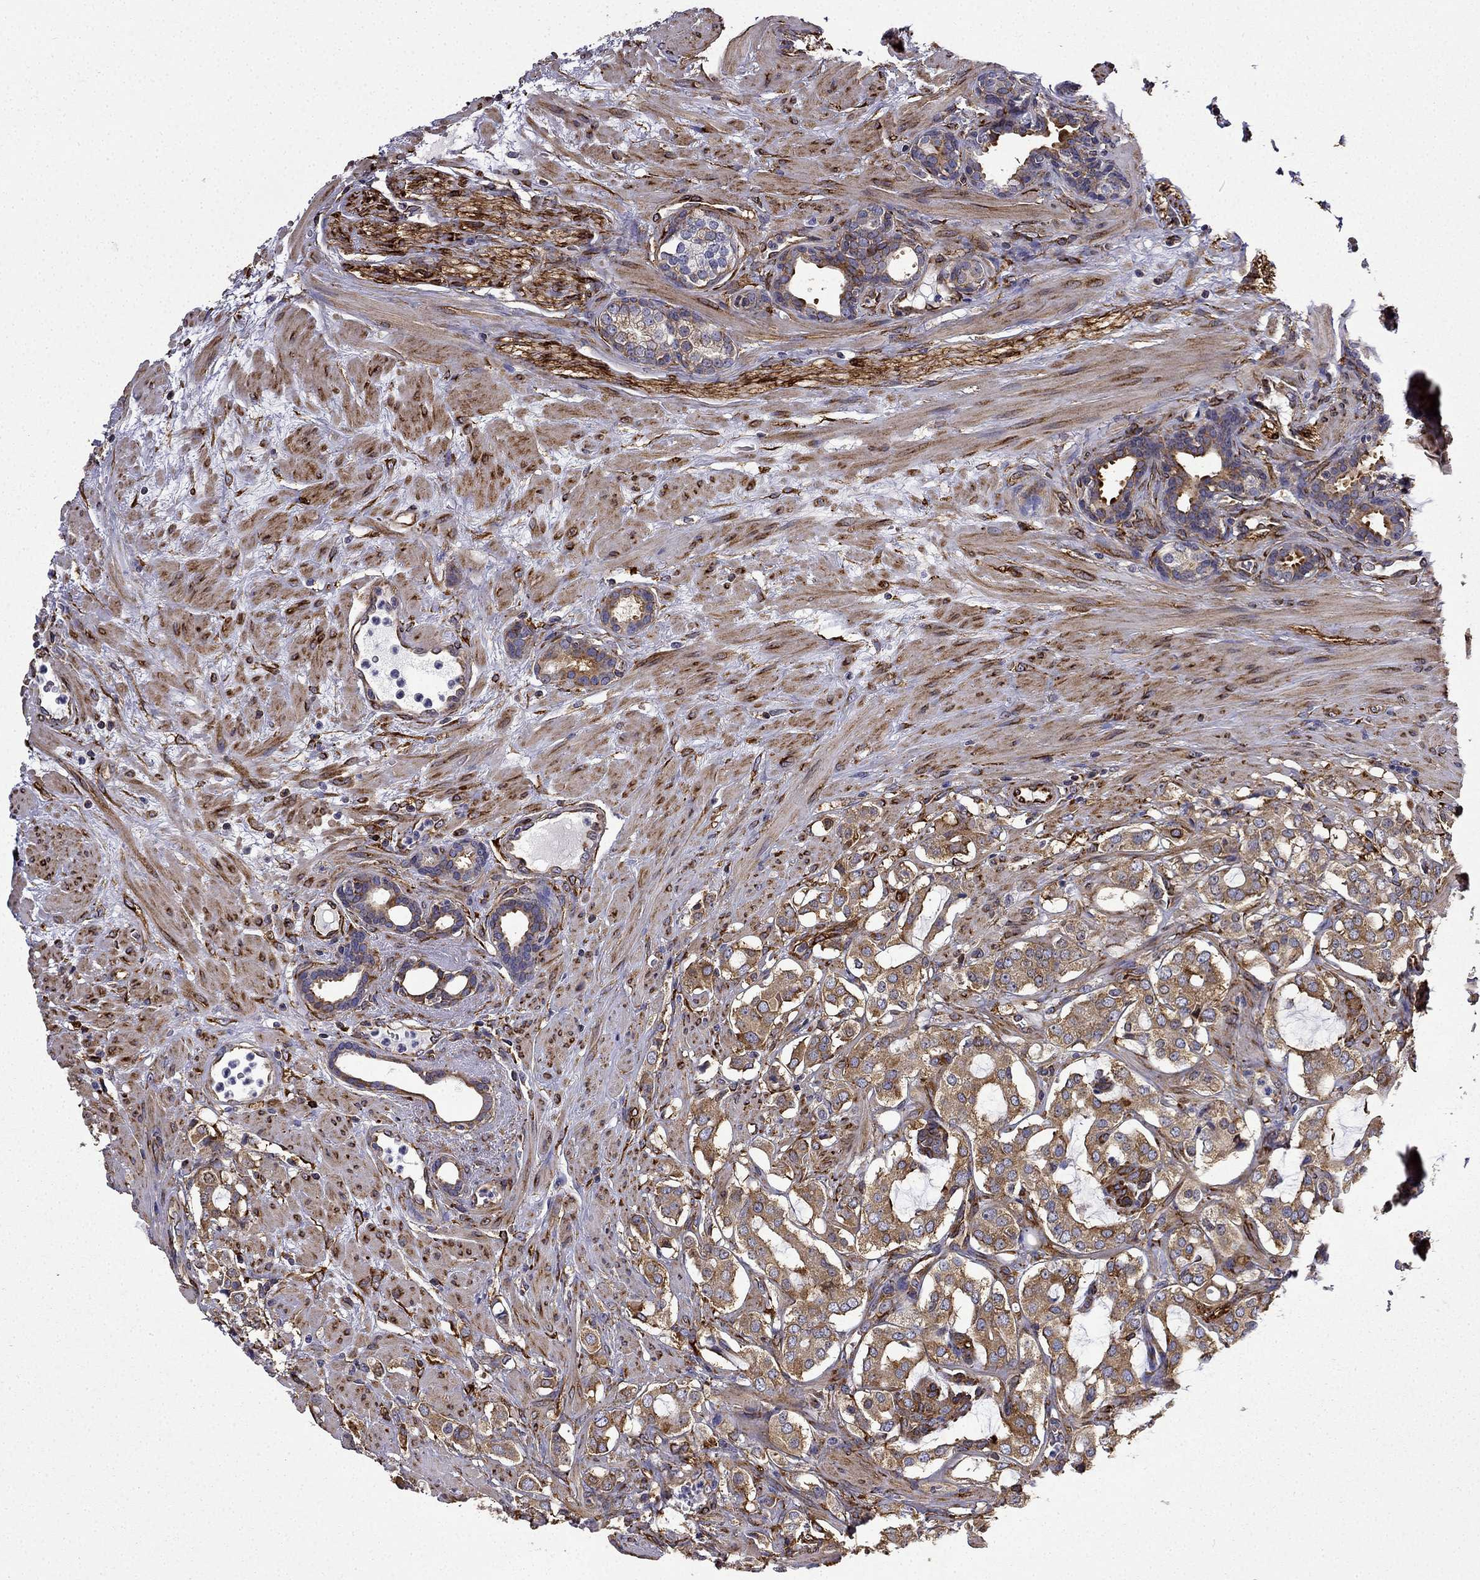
{"staining": {"intensity": "moderate", "quantity": ">75%", "location": "cytoplasmic/membranous"}, "tissue": "prostate cancer", "cell_type": "Tumor cells", "image_type": "cancer", "snomed": [{"axis": "morphology", "description": "Adenocarcinoma, NOS"}, {"axis": "topography", "description": "Prostate"}], "caption": "High-power microscopy captured an immunohistochemistry histopathology image of prostate adenocarcinoma, revealing moderate cytoplasmic/membranous expression in about >75% of tumor cells.", "gene": "MAP4", "patient": {"sex": "male", "age": 66}}